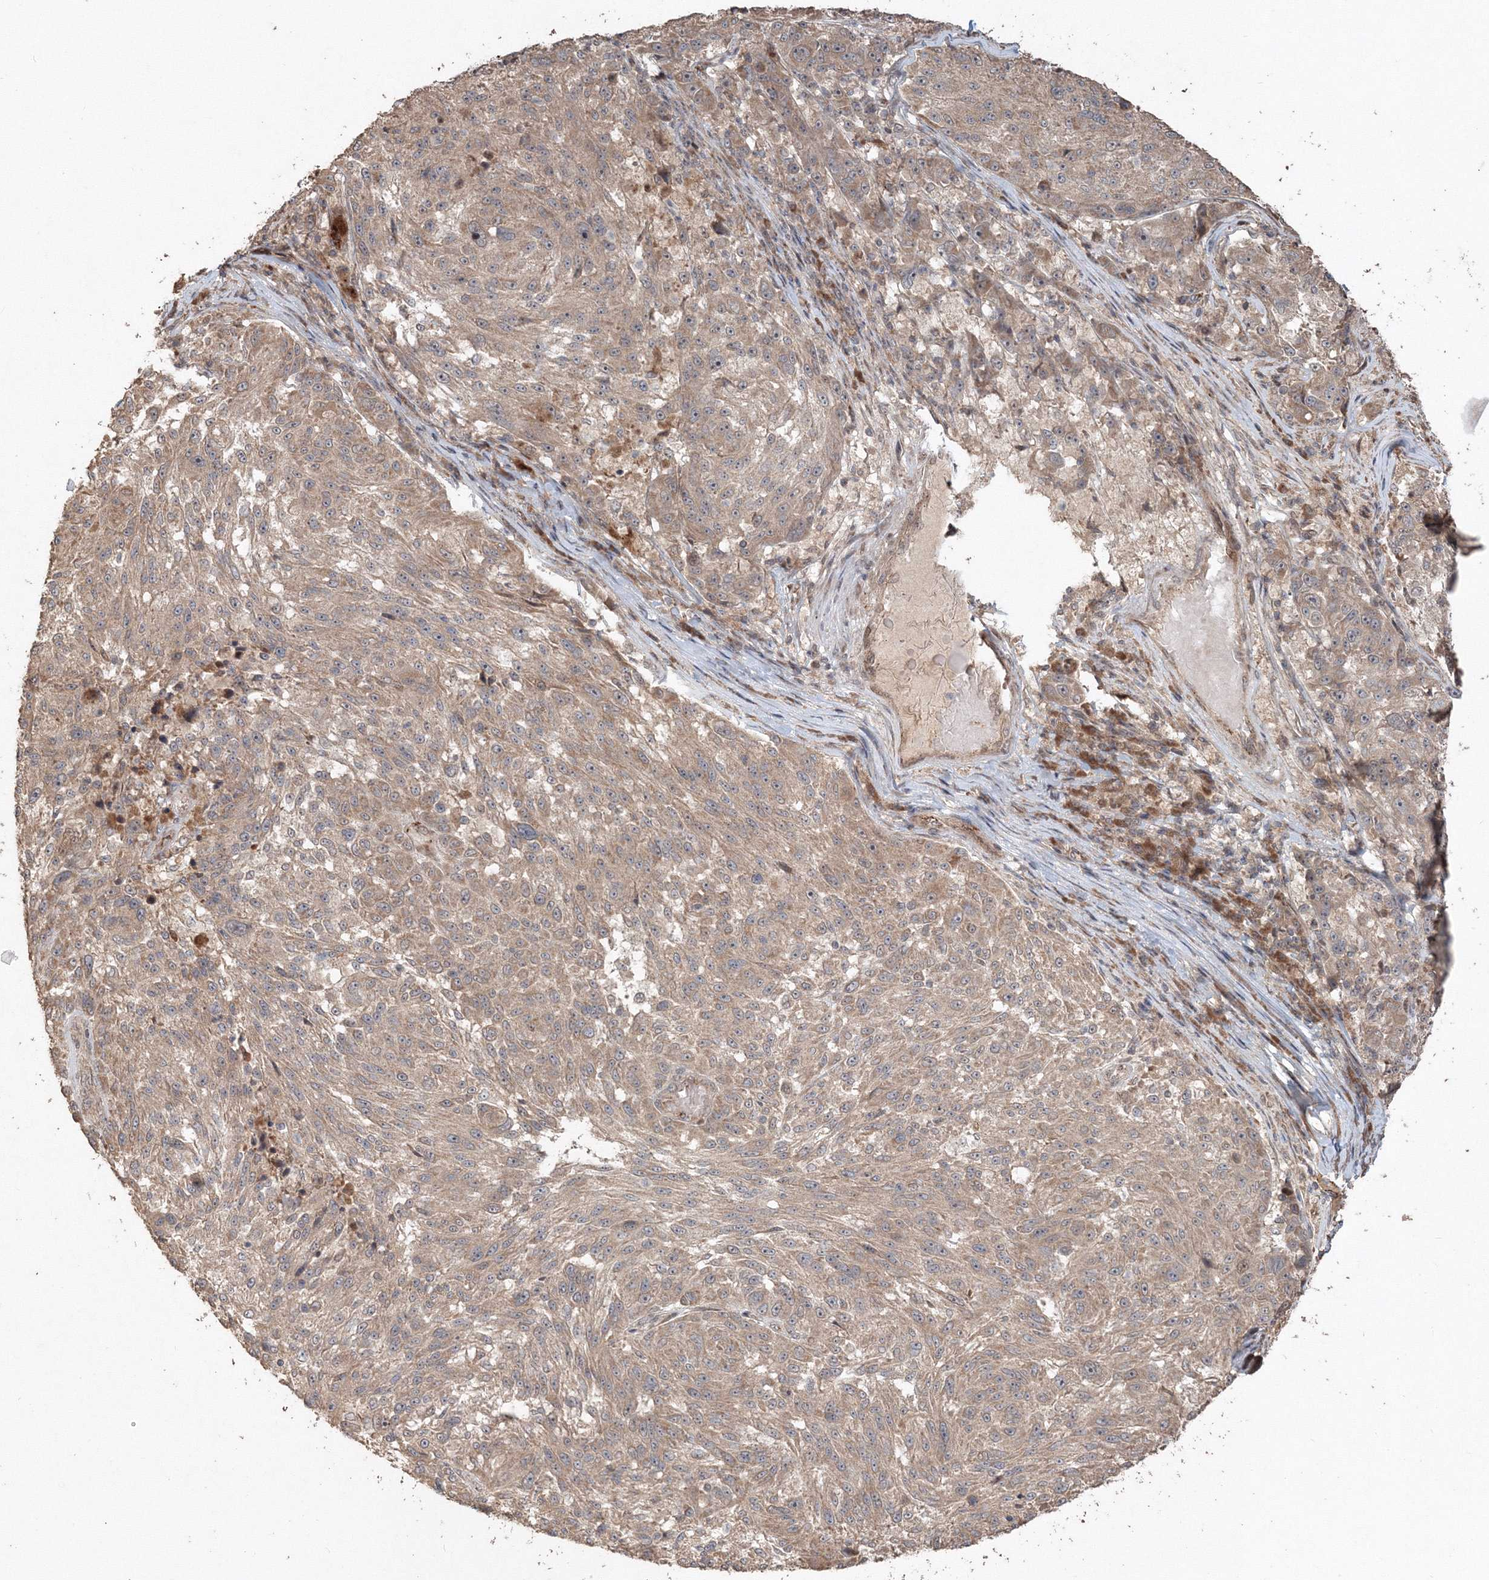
{"staining": {"intensity": "weak", "quantity": ">75%", "location": "cytoplasmic/membranous"}, "tissue": "melanoma", "cell_type": "Tumor cells", "image_type": "cancer", "snomed": [{"axis": "morphology", "description": "Malignant melanoma, NOS"}, {"axis": "topography", "description": "Skin"}], "caption": "Malignant melanoma stained for a protein (brown) shows weak cytoplasmic/membranous positive expression in about >75% of tumor cells.", "gene": "ANAPC16", "patient": {"sex": "male", "age": 53}}